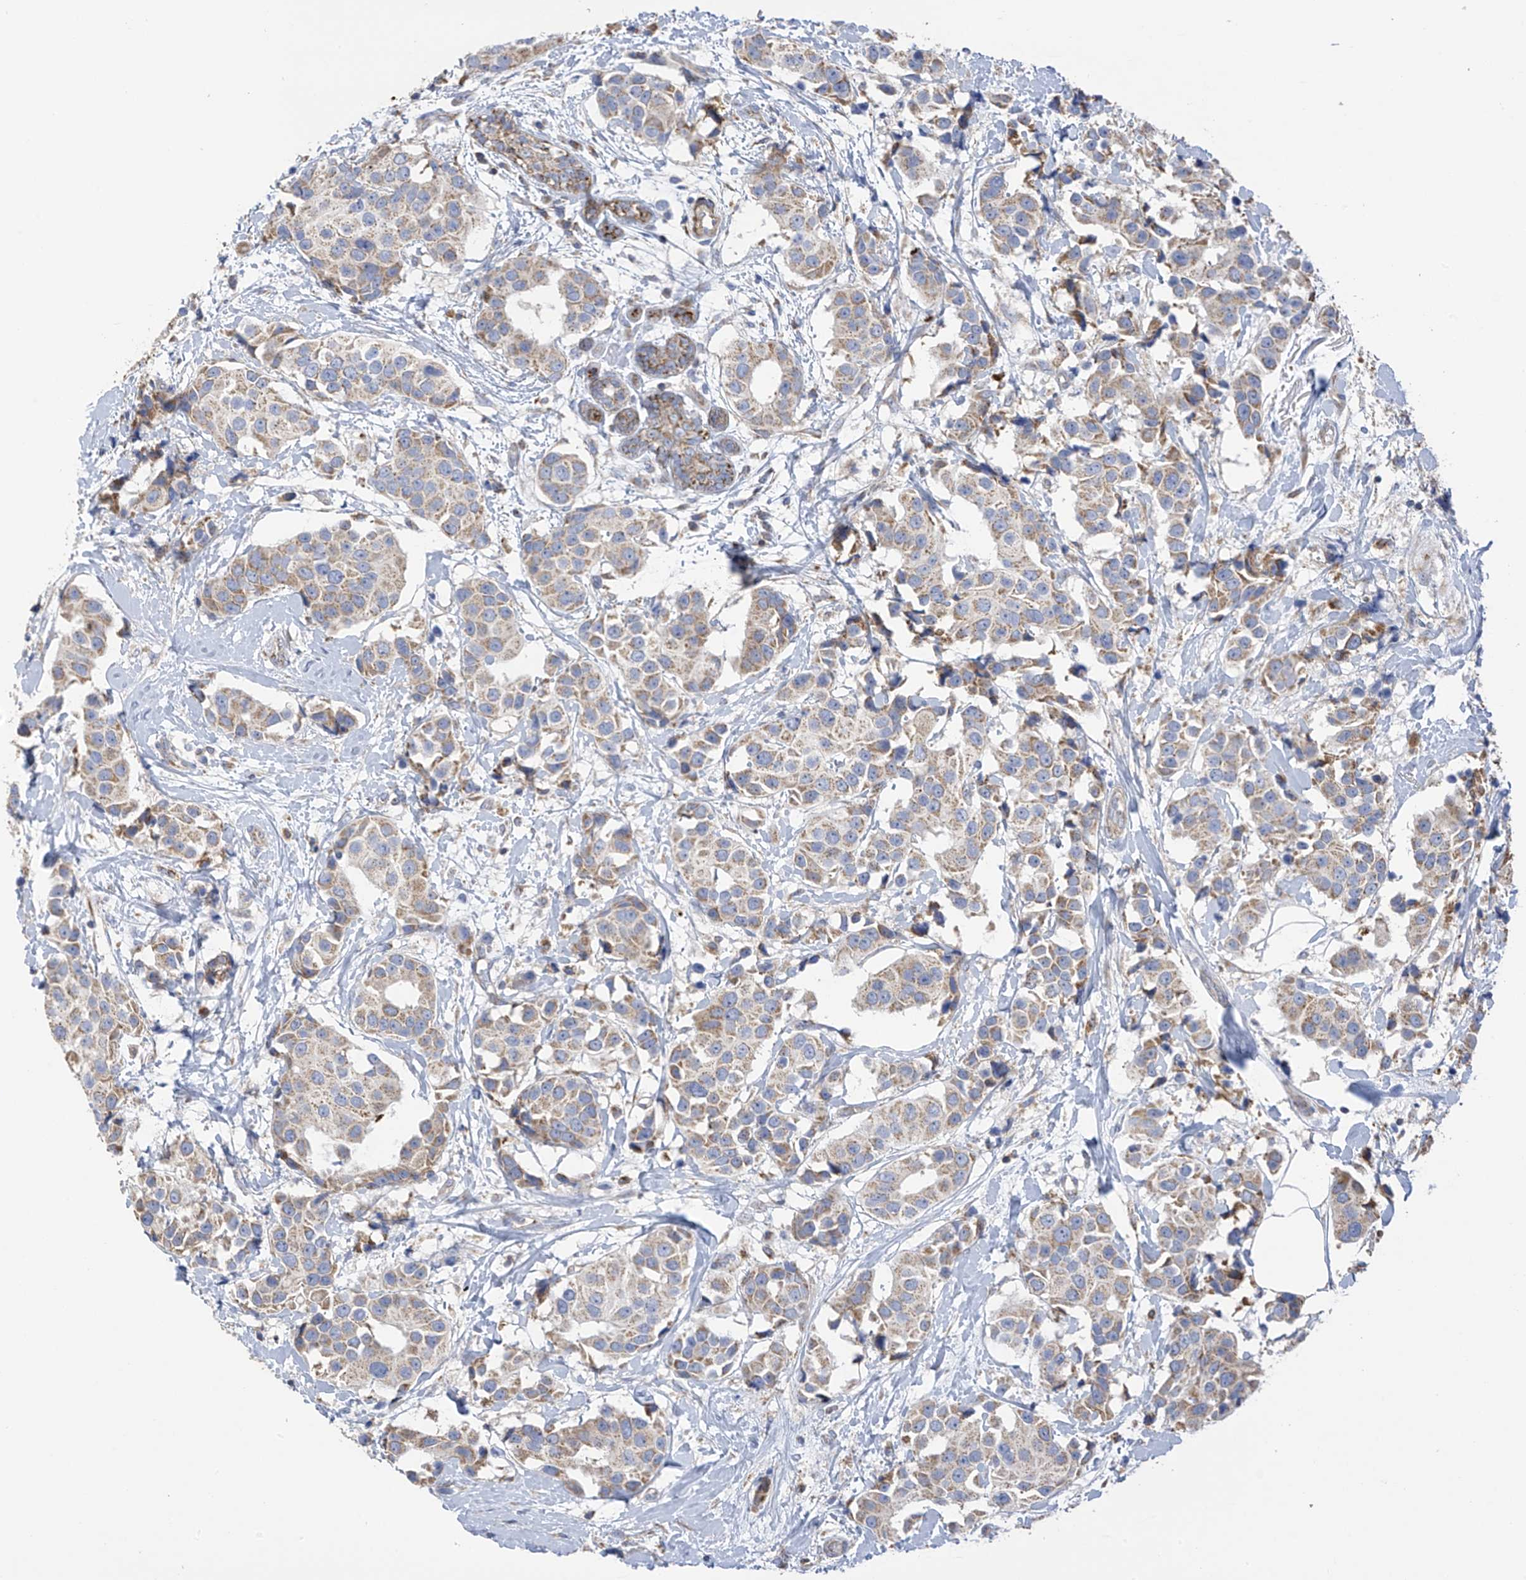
{"staining": {"intensity": "moderate", "quantity": "25%-75%", "location": "cytoplasmic/membranous"}, "tissue": "breast cancer", "cell_type": "Tumor cells", "image_type": "cancer", "snomed": [{"axis": "morphology", "description": "Normal tissue, NOS"}, {"axis": "morphology", "description": "Duct carcinoma"}, {"axis": "topography", "description": "Breast"}], "caption": "The image shows a brown stain indicating the presence of a protein in the cytoplasmic/membranous of tumor cells in breast cancer (infiltrating ductal carcinoma).", "gene": "ITM2B", "patient": {"sex": "female", "age": 39}}